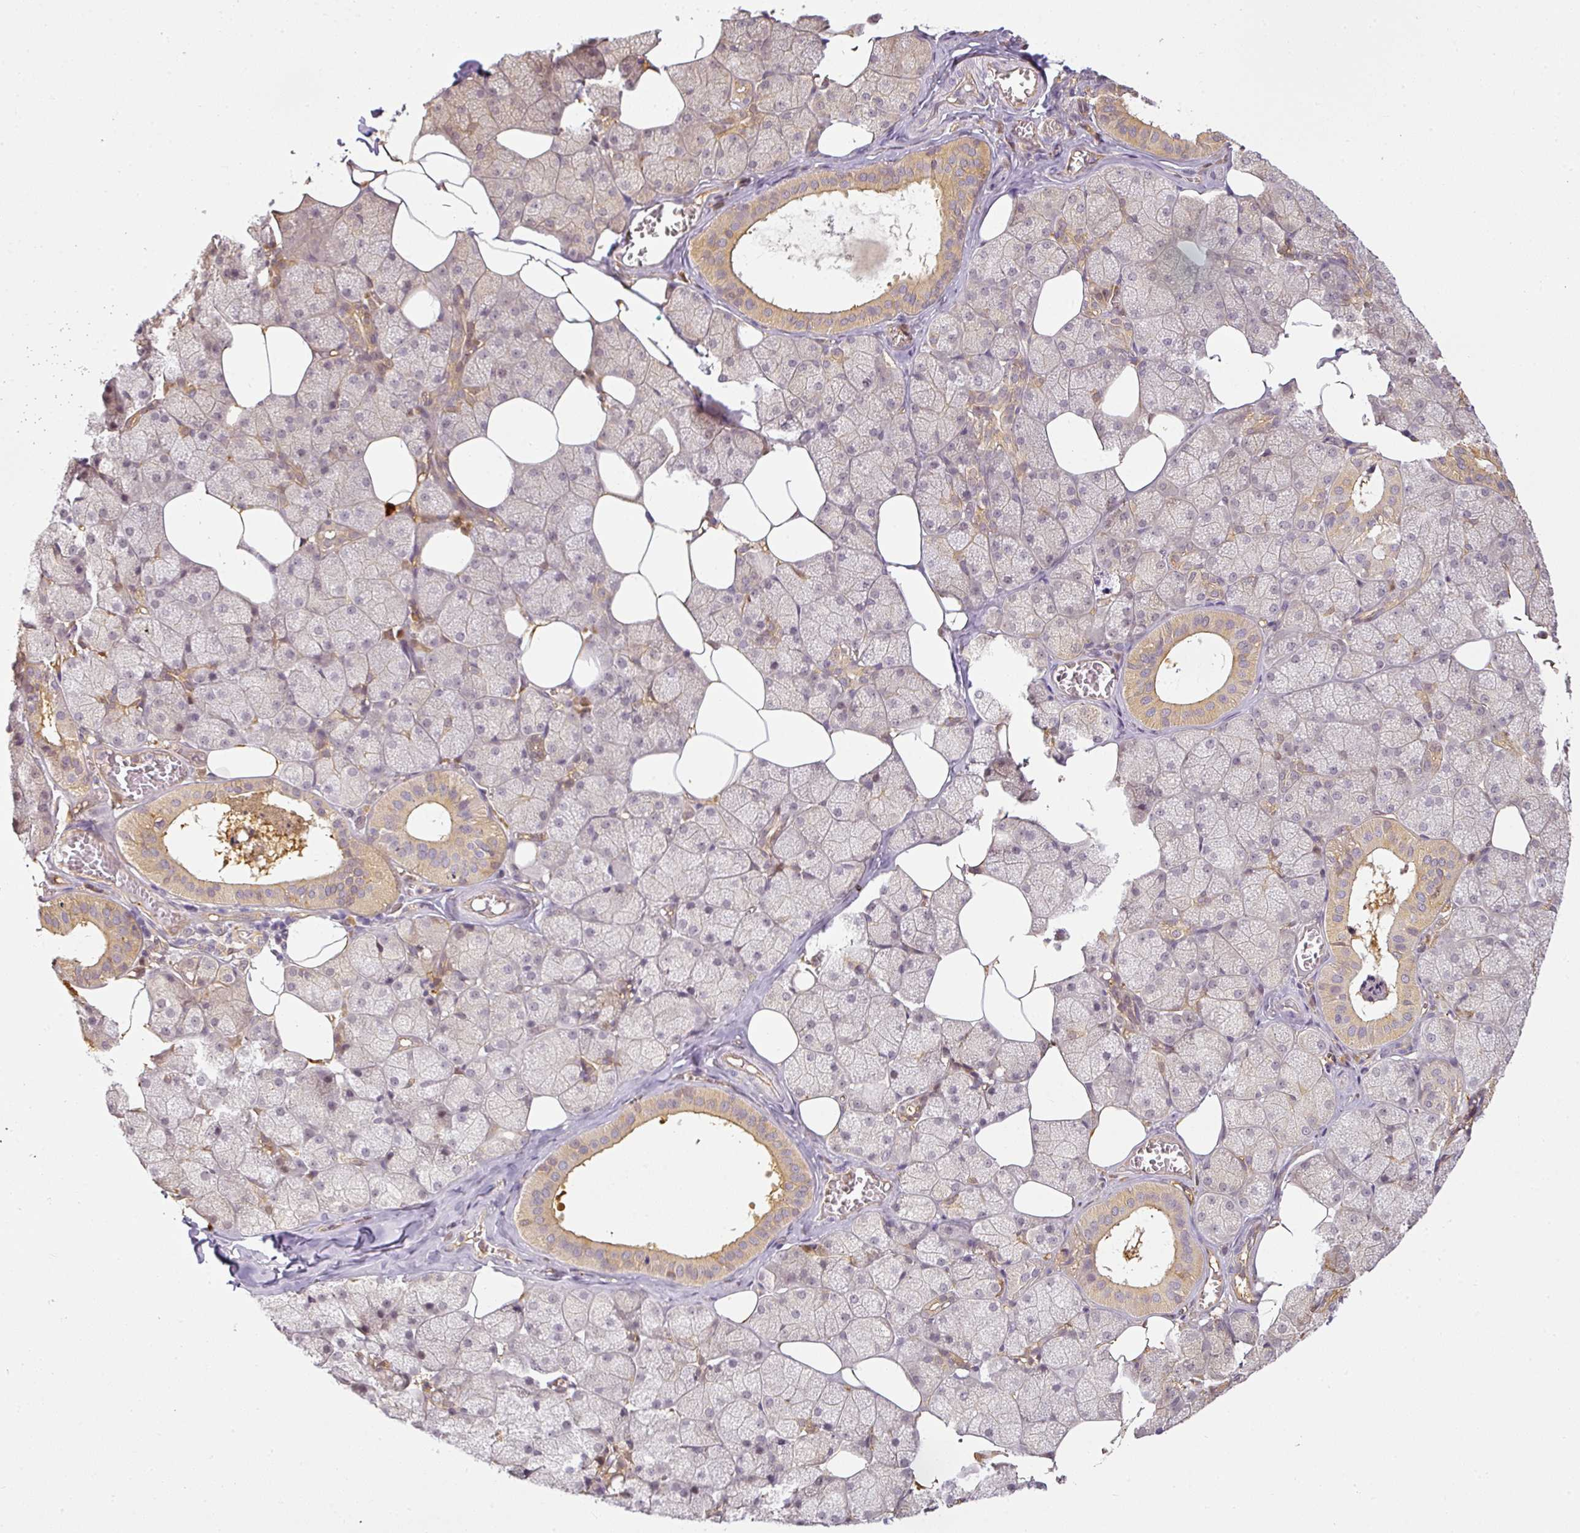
{"staining": {"intensity": "weak", "quantity": "25%-75%", "location": "cytoplasmic/membranous"}, "tissue": "salivary gland", "cell_type": "Glandular cells", "image_type": "normal", "snomed": [{"axis": "morphology", "description": "Normal tissue, NOS"}, {"axis": "topography", "description": "Salivary gland"}, {"axis": "topography", "description": "Peripheral nerve tissue"}], "caption": "Unremarkable salivary gland reveals weak cytoplasmic/membranous expression in about 25%-75% of glandular cells, visualized by immunohistochemistry. (brown staining indicates protein expression, while blue staining denotes nuclei).", "gene": "ANKRD18A", "patient": {"sex": "male", "age": 38}}